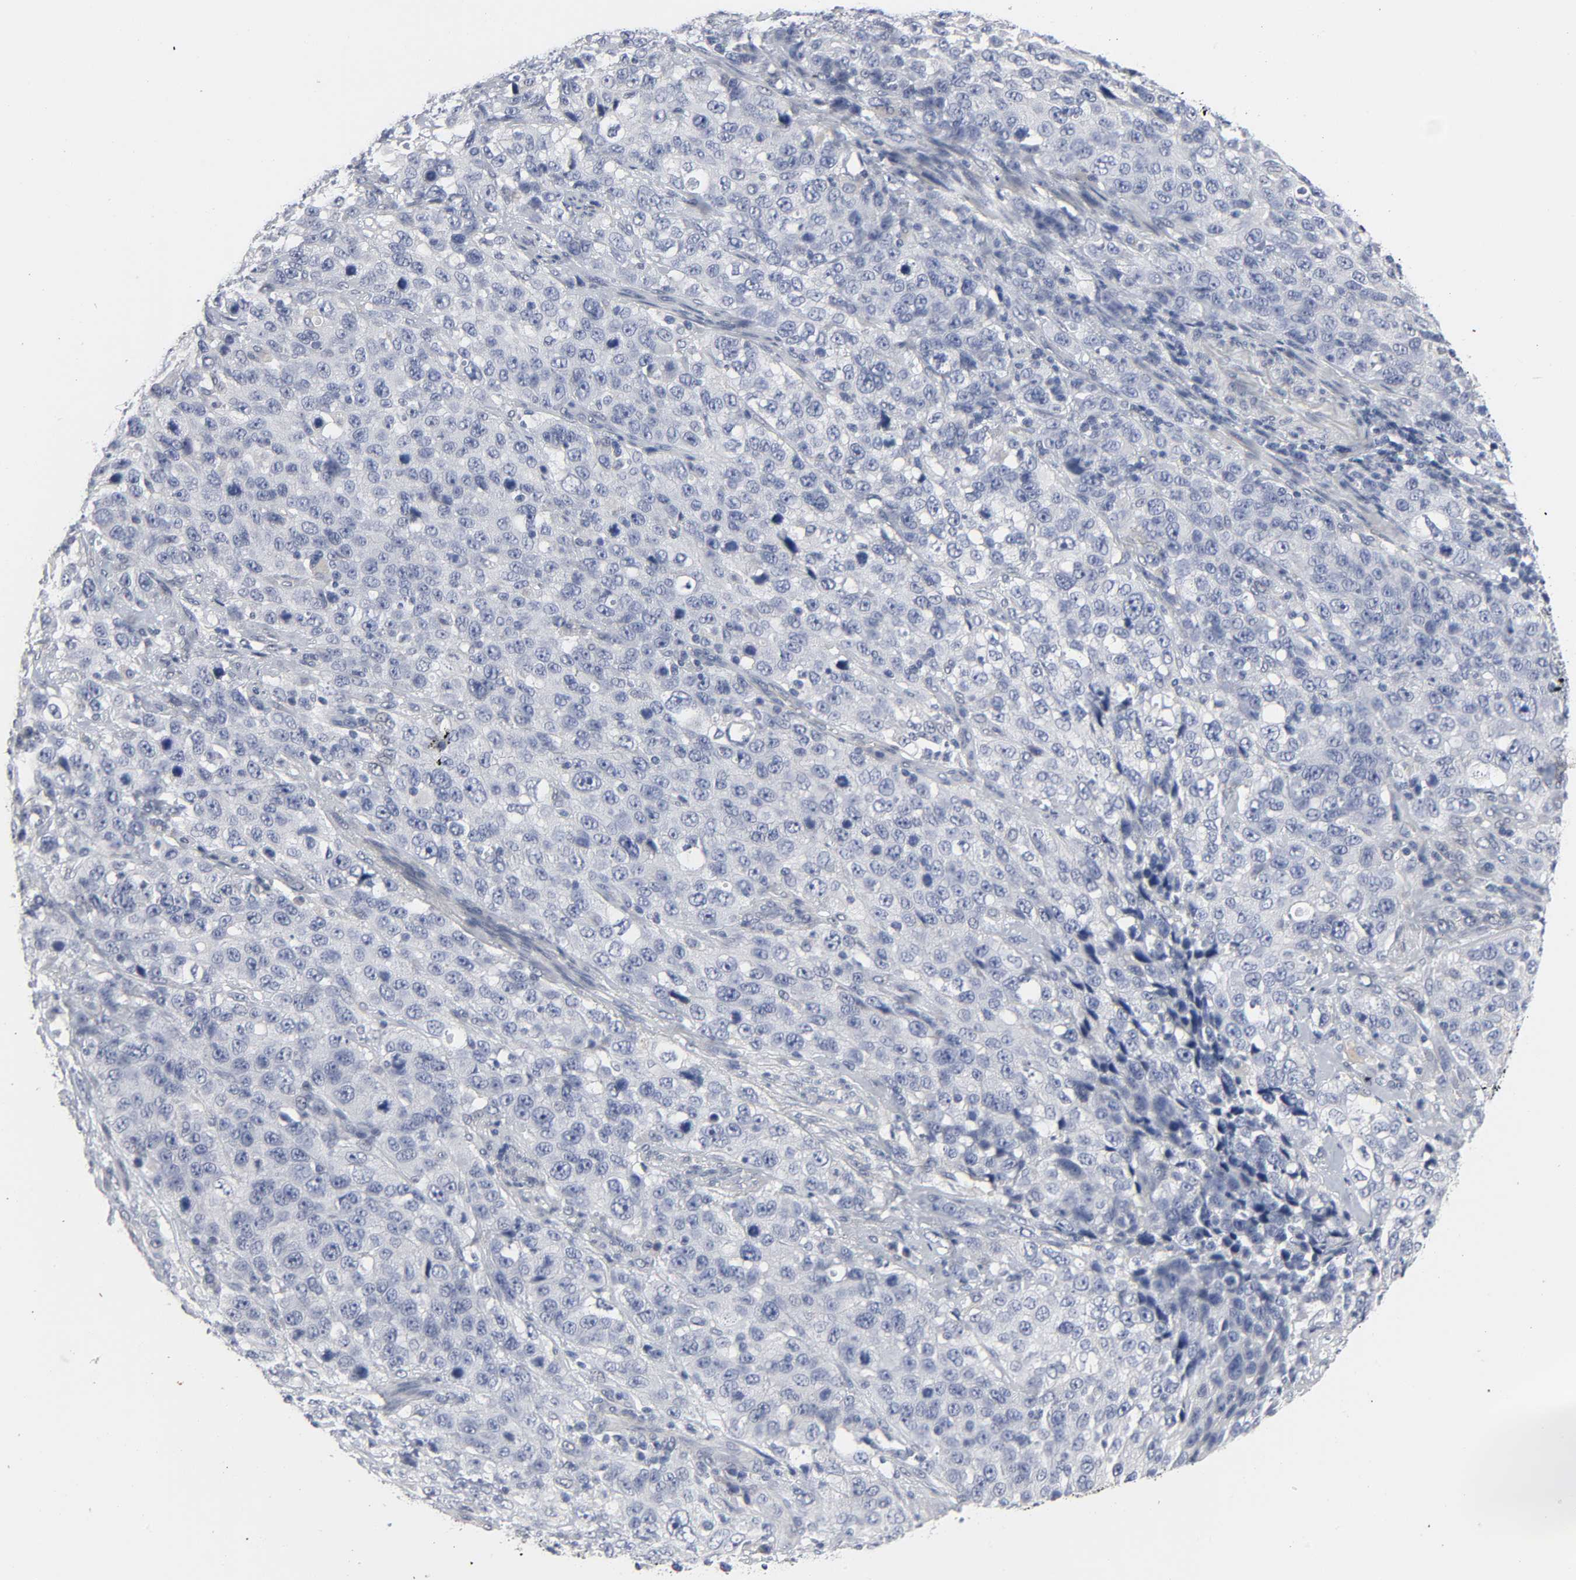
{"staining": {"intensity": "negative", "quantity": "none", "location": "none"}, "tissue": "stomach cancer", "cell_type": "Tumor cells", "image_type": "cancer", "snomed": [{"axis": "morphology", "description": "Normal tissue, NOS"}, {"axis": "morphology", "description": "Adenocarcinoma, NOS"}, {"axis": "topography", "description": "Stomach"}], "caption": "Immunohistochemistry image of stomach adenocarcinoma stained for a protein (brown), which demonstrates no positivity in tumor cells.", "gene": "SALL2", "patient": {"sex": "male", "age": 48}}